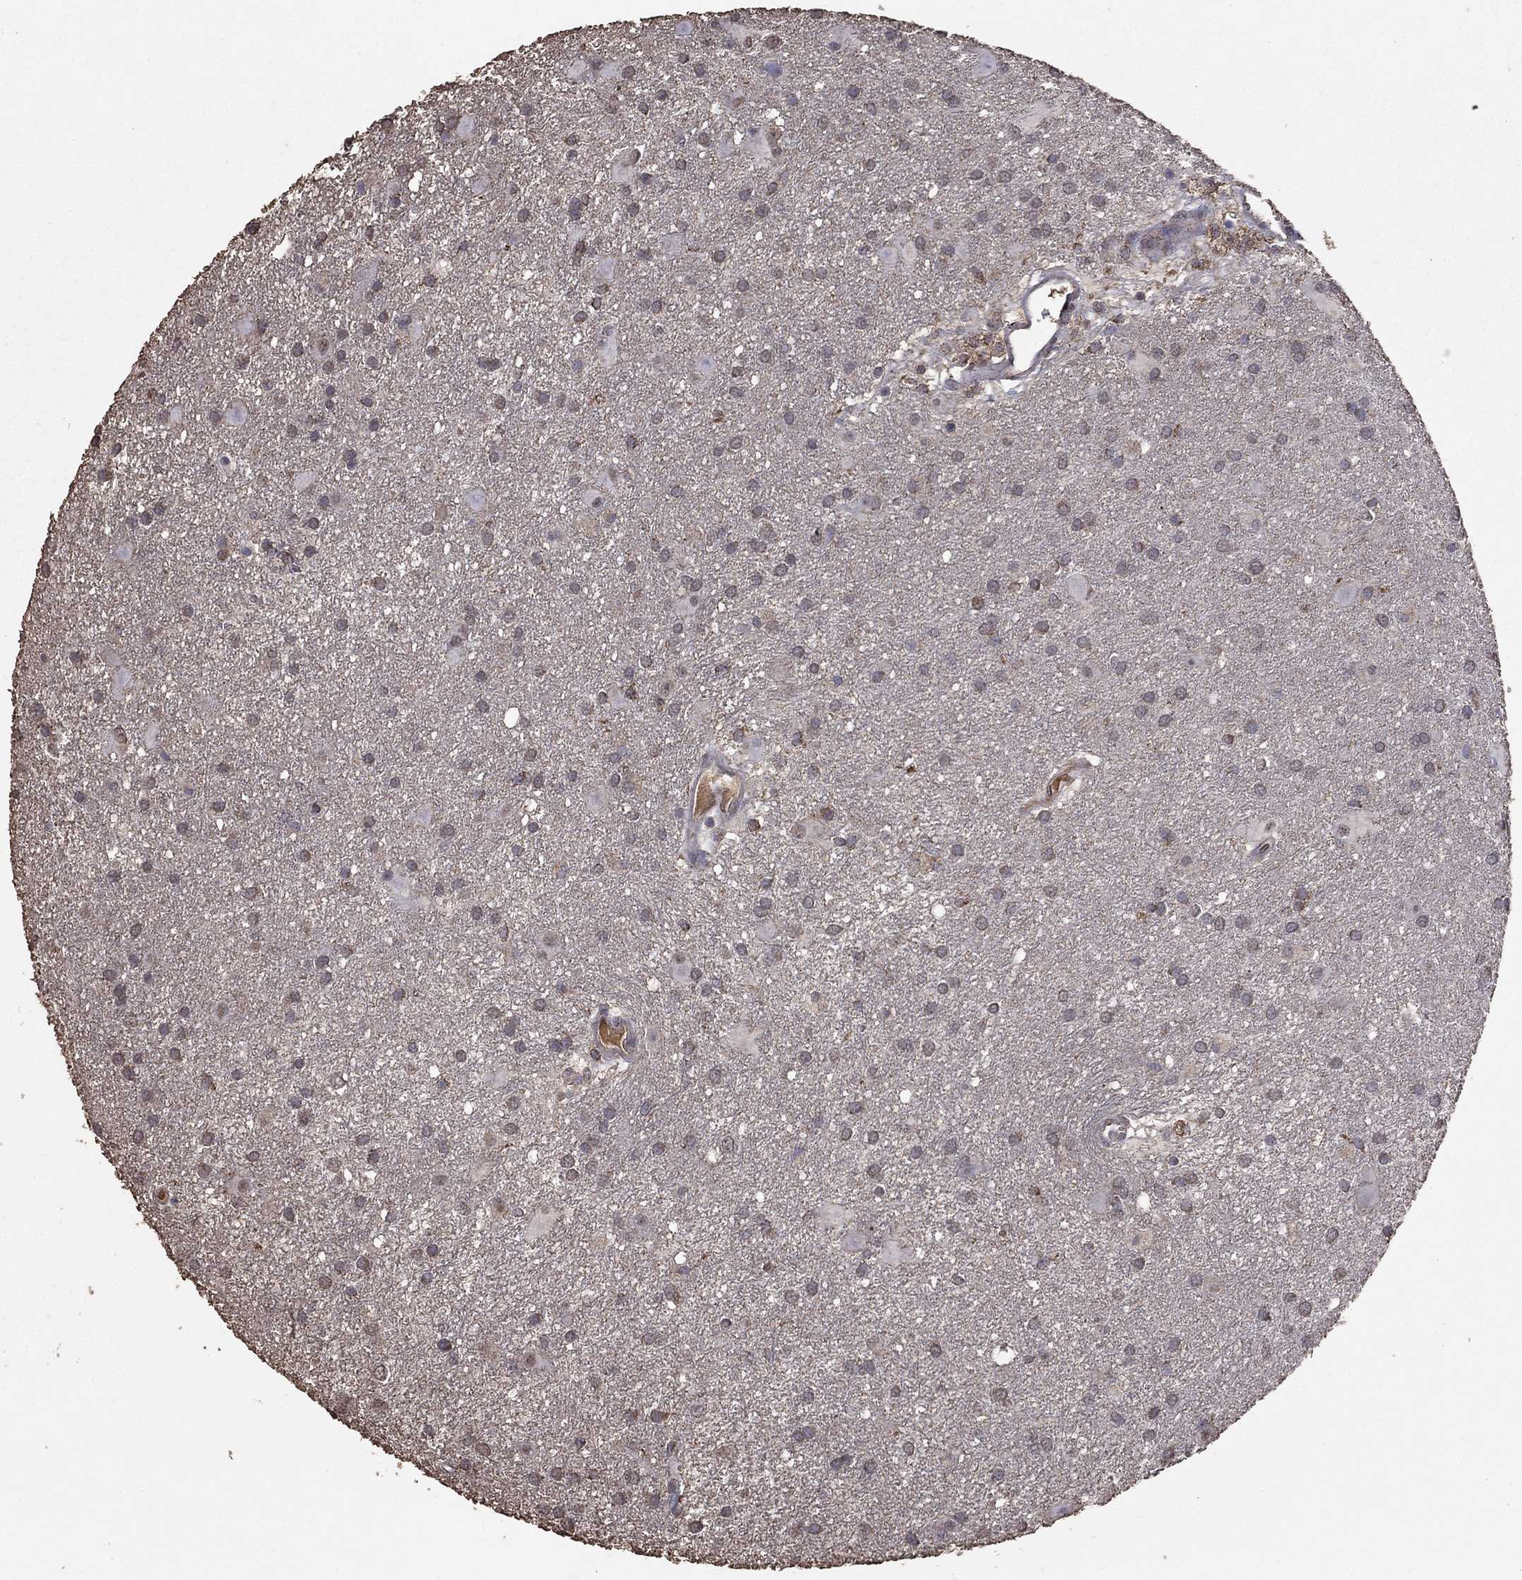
{"staining": {"intensity": "negative", "quantity": "none", "location": "none"}, "tissue": "glioma", "cell_type": "Tumor cells", "image_type": "cancer", "snomed": [{"axis": "morphology", "description": "Glioma, malignant, Low grade"}, {"axis": "topography", "description": "Brain"}], "caption": "IHC micrograph of neoplastic tissue: malignant glioma (low-grade) stained with DAB (3,3'-diaminobenzidine) displays no significant protein expression in tumor cells.", "gene": "SERPINA5", "patient": {"sex": "male", "age": 58}}